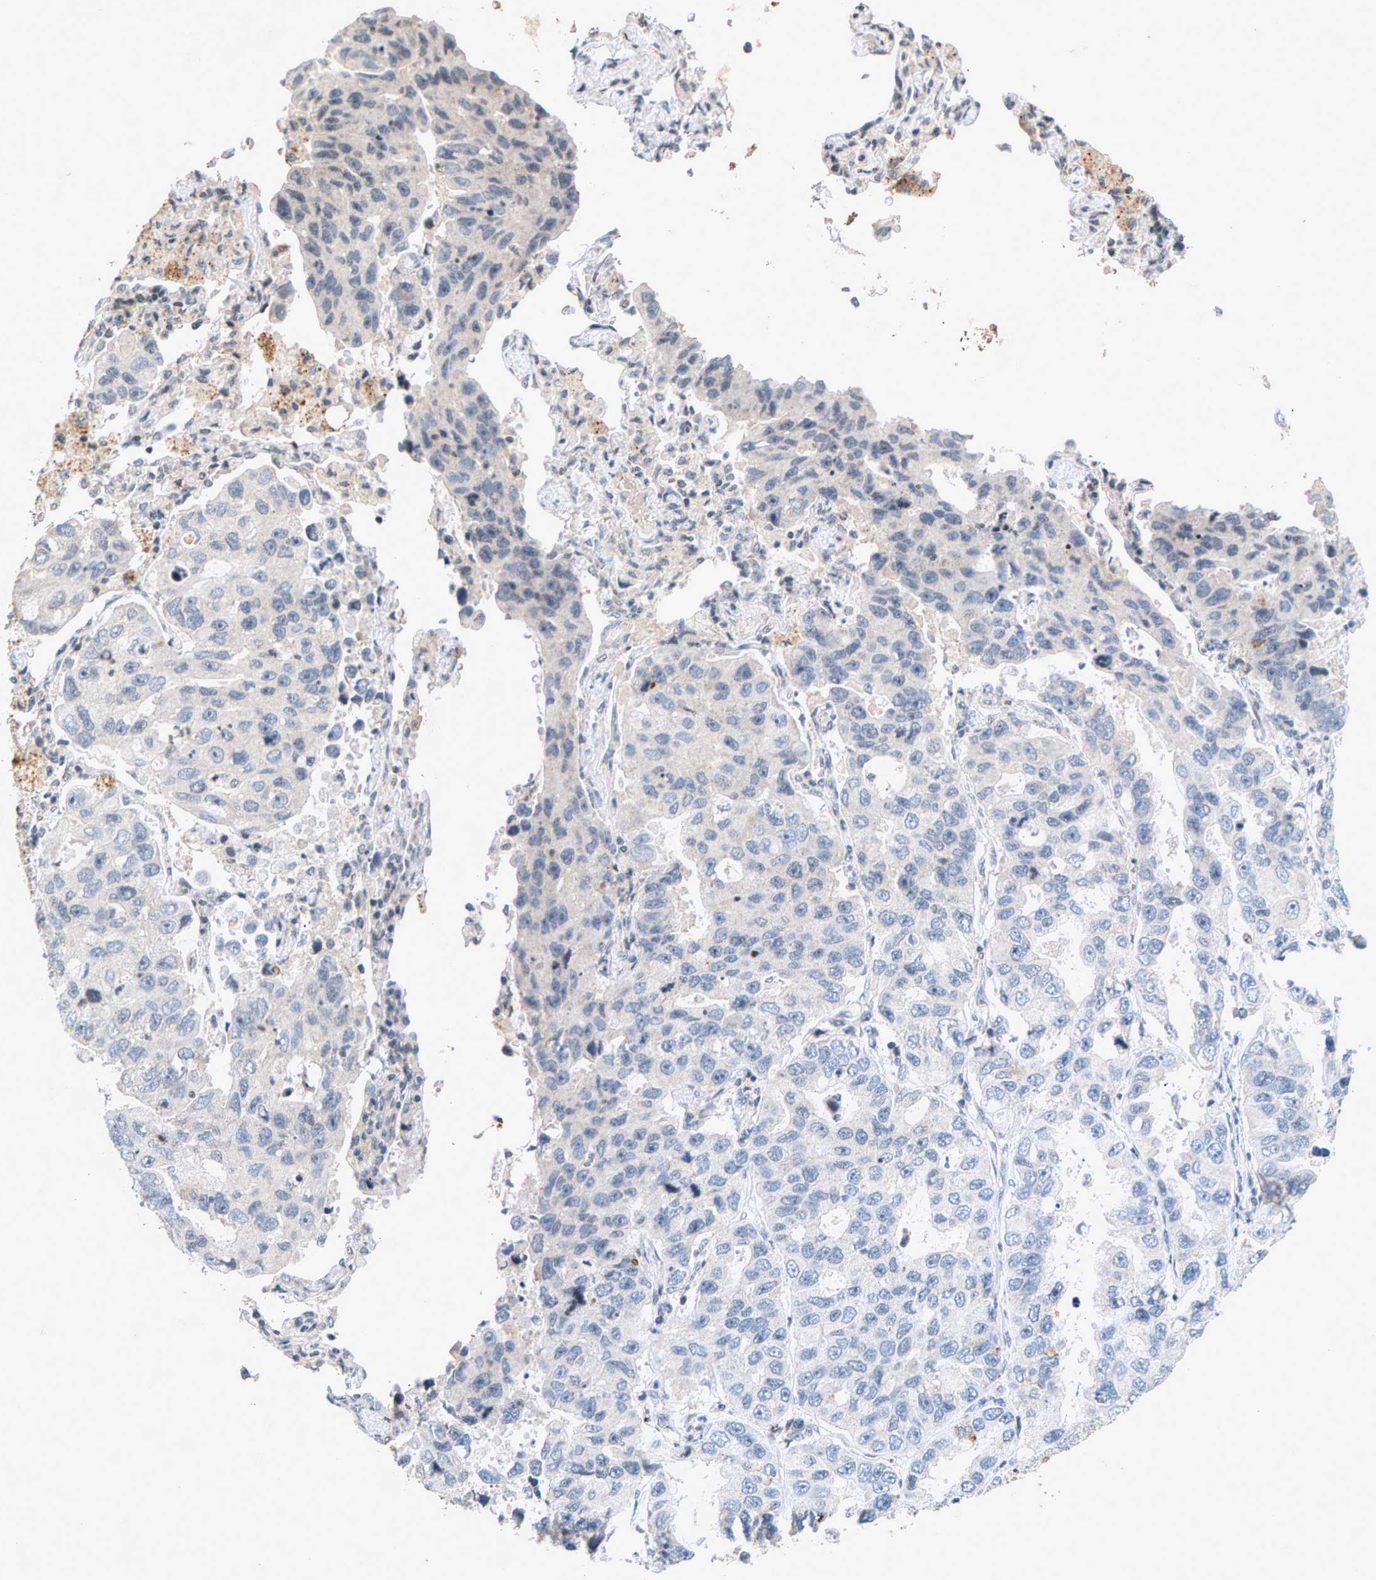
{"staining": {"intensity": "negative", "quantity": "none", "location": "none"}, "tissue": "lung cancer", "cell_type": "Tumor cells", "image_type": "cancer", "snomed": [{"axis": "morphology", "description": "Adenocarcinoma, NOS"}, {"axis": "topography", "description": "Lung"}], "caption": "DAB immunohistochemical staining of human adenocarcinoma (lung) exhibits no significant expression in tumor cells. The staining was performed using DAB (3,3'-diaminobenzidine) to visualize the protein expression in brown, while the nuclei were stained in blue with hematoxylin (Magnification: 20x).", "gene": "ZPR1", "patient": {"sex": "male", "age": 64}}